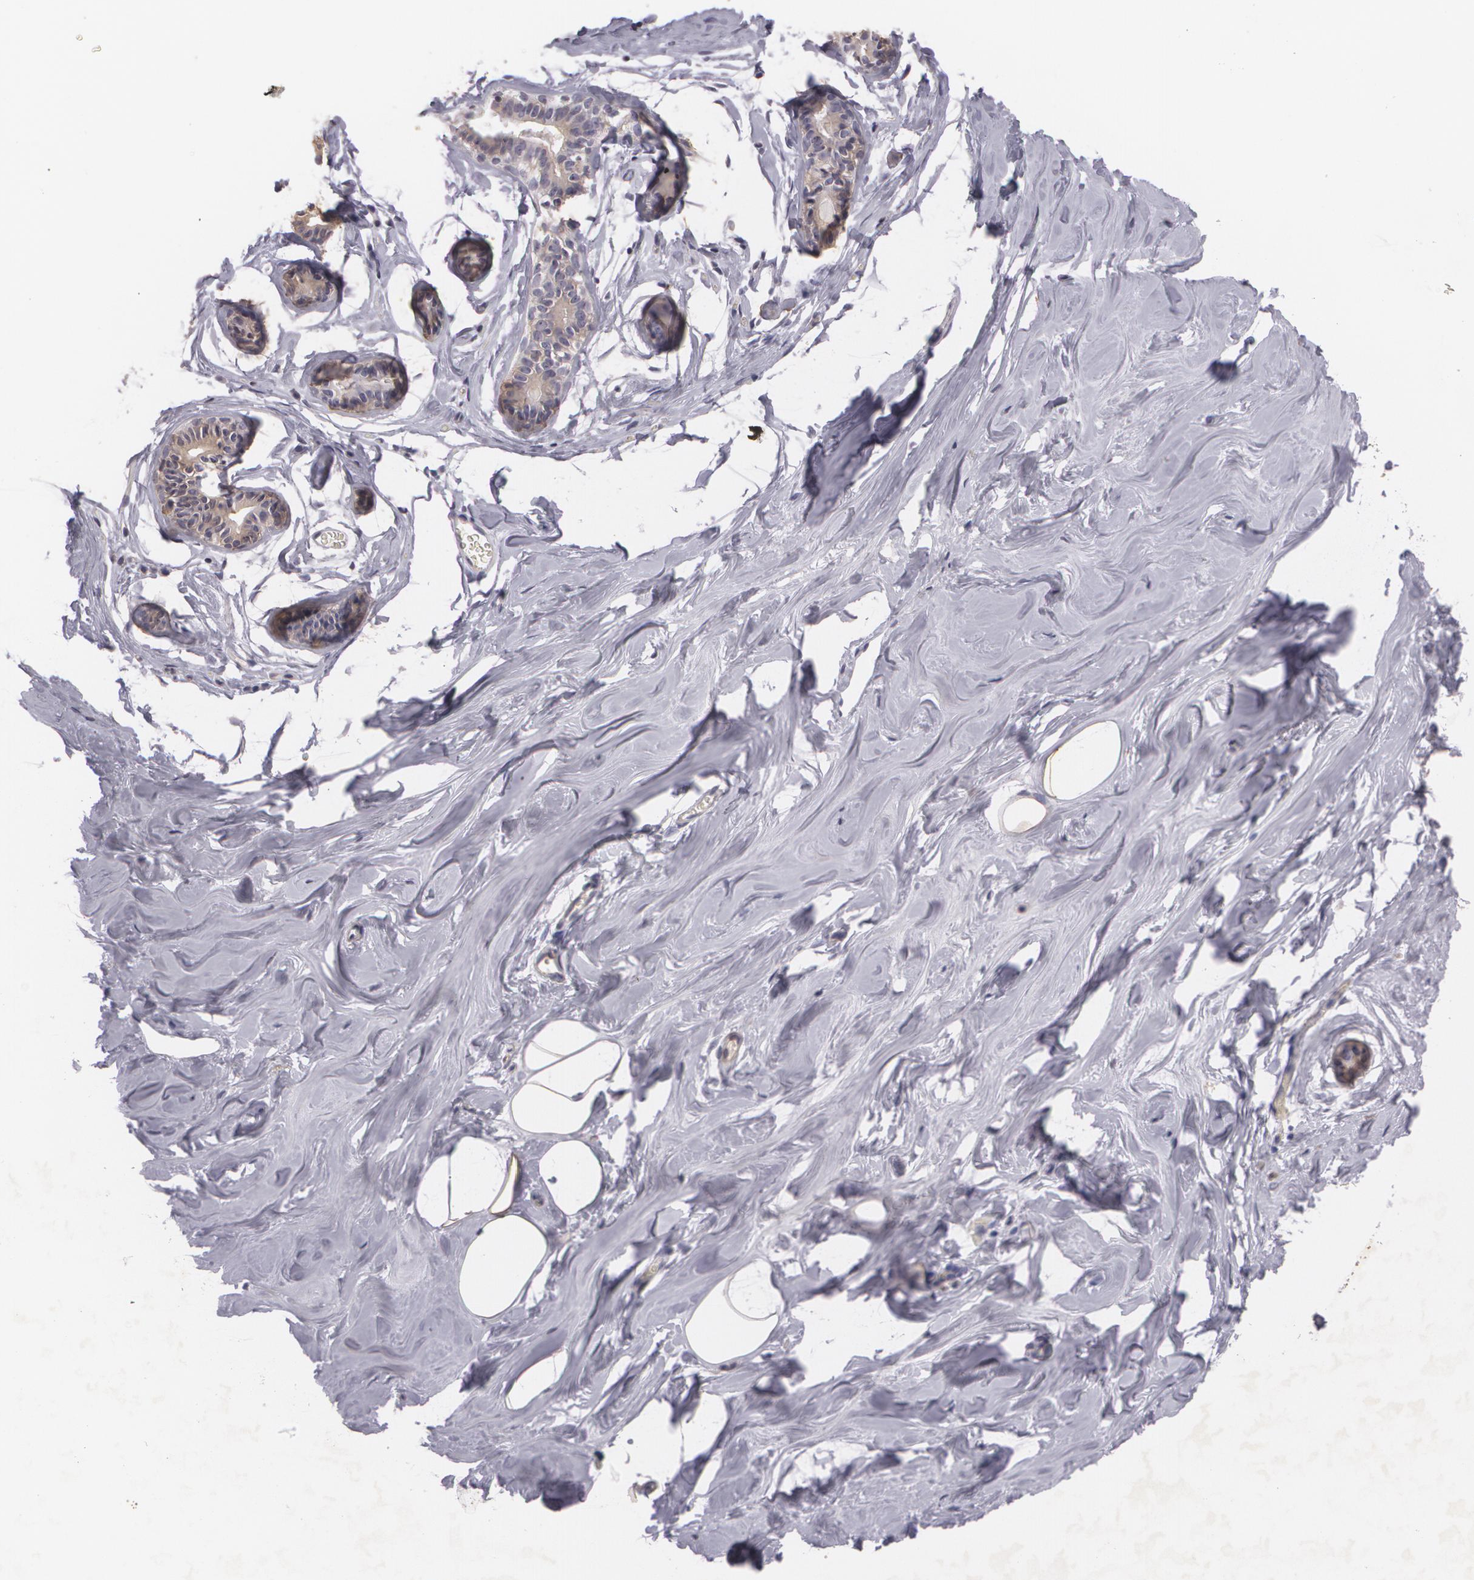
{"staining": {"intensity": "negative", "quantity": "none", "location": "none"}, "tissue": "breast", "cell_type": "Adipocytes", "image_type": "normal", "snomed": [{"axis": "morphology", "description": "Normal tissue, NOS"}, {"axis": "morphology", "description": "Fibrosis, NOS"}, {"axis": "topography", "description": "Breast"}], "caption": "This histopathology image is of unremarkable breast stained with immunohistochemistry (IHC) to label a protein in brown with the nuclei are counter-stained blue. There is no staining in adipocytes.", "gene": "KCNA4", "patient": {"sex": "female", "age": 39}}